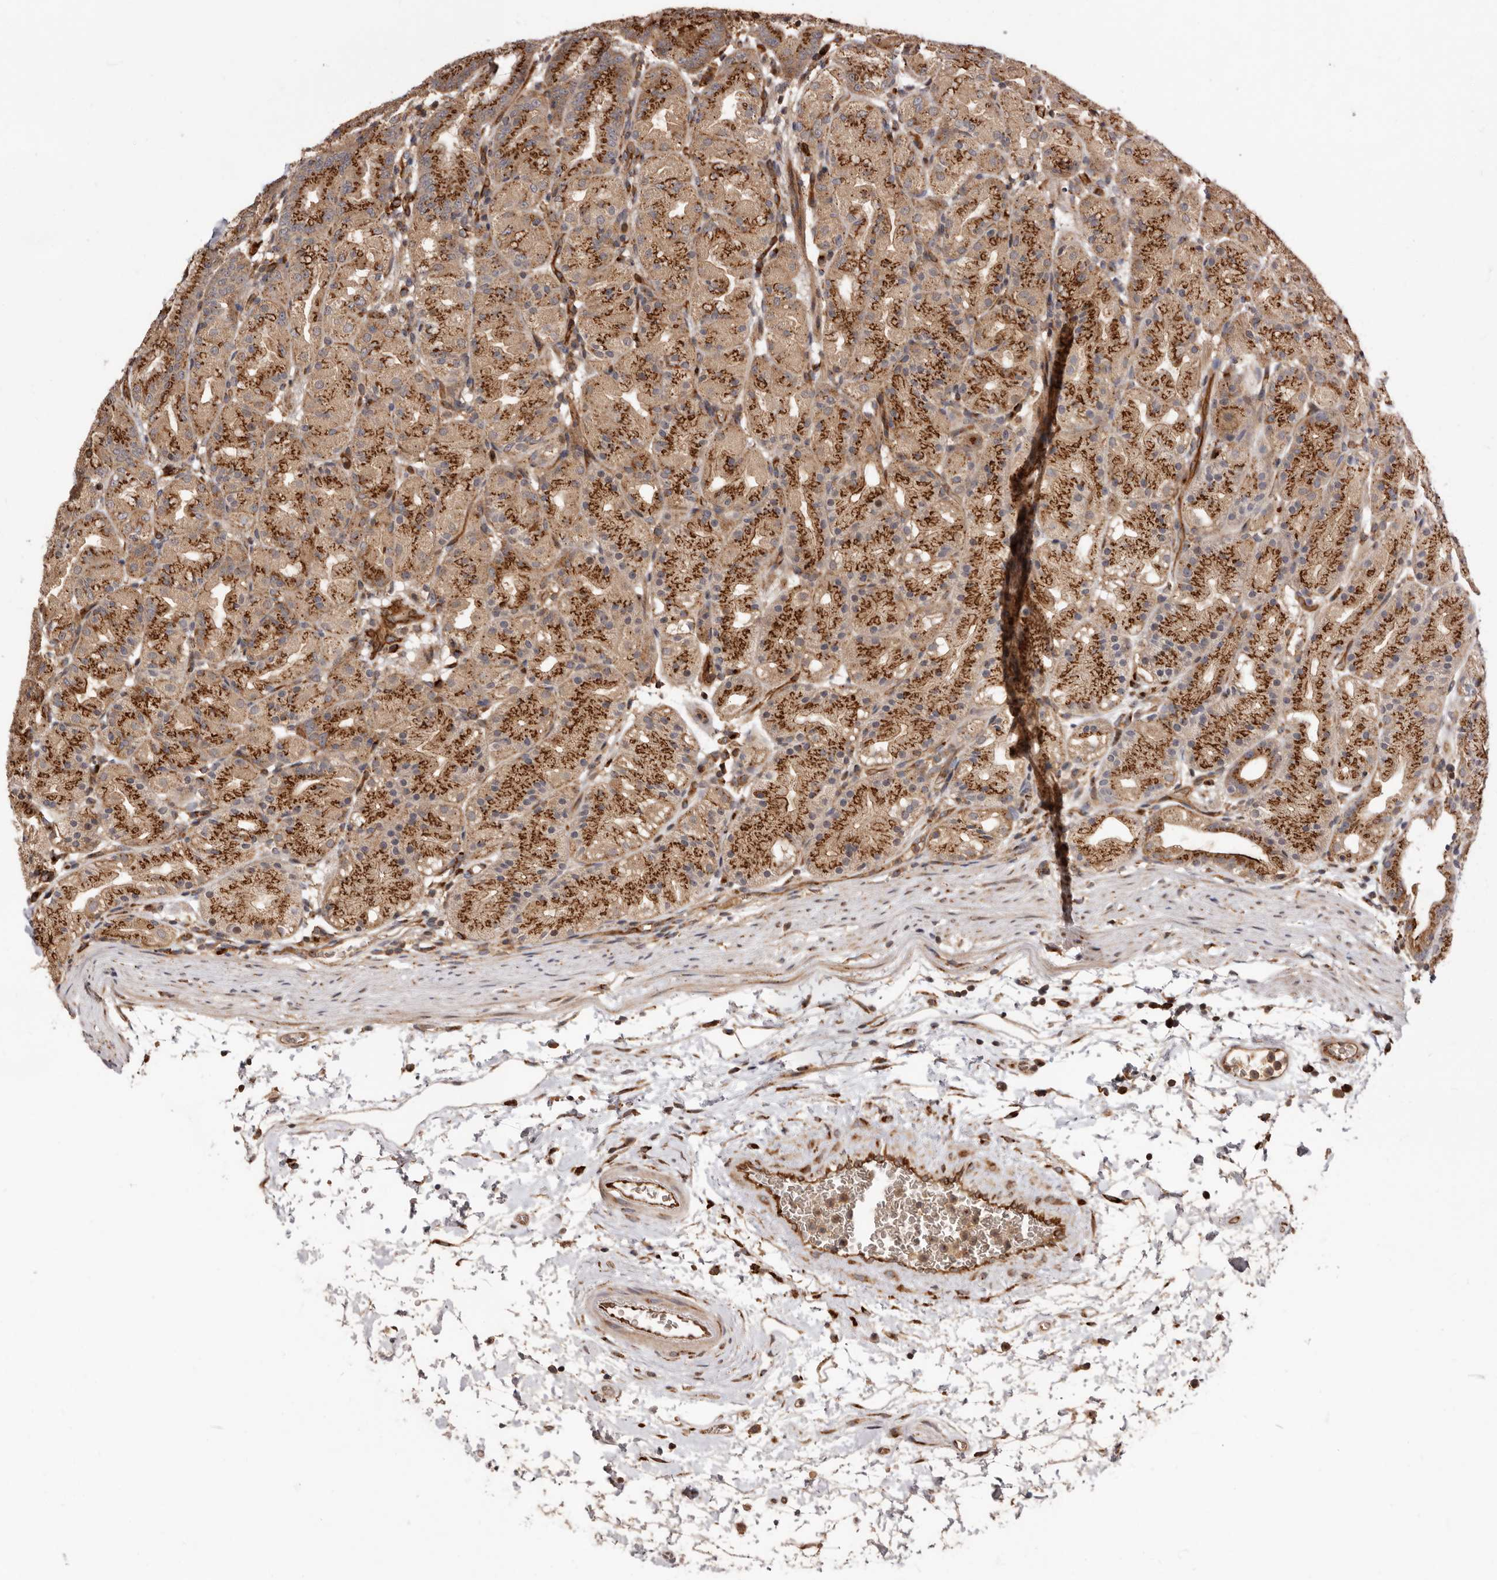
{"staining": {"intensity": "strong", "quantity": ">75%", "location": "cytoplasmic/membranous"}, "tissue": "stomach", "cell_type": "Glandular cells", "image_type": "normal", "snomed": [{"axis": "morphology", "description": "Normal tissue, NOS"}, {"axis": "topography", "description": "Stomach, upper"}], "caption": "High-magnification brightfield microscopy of benign stomach stained with DAB (brown) and counterstained with hematoxylin (blue). glandular cells exhibit strong cytoplasmic/membranous staining is seen in approximately>75% of cells.", "gene": "GPR27", "patient": {"sex": "male", "age": 48}}